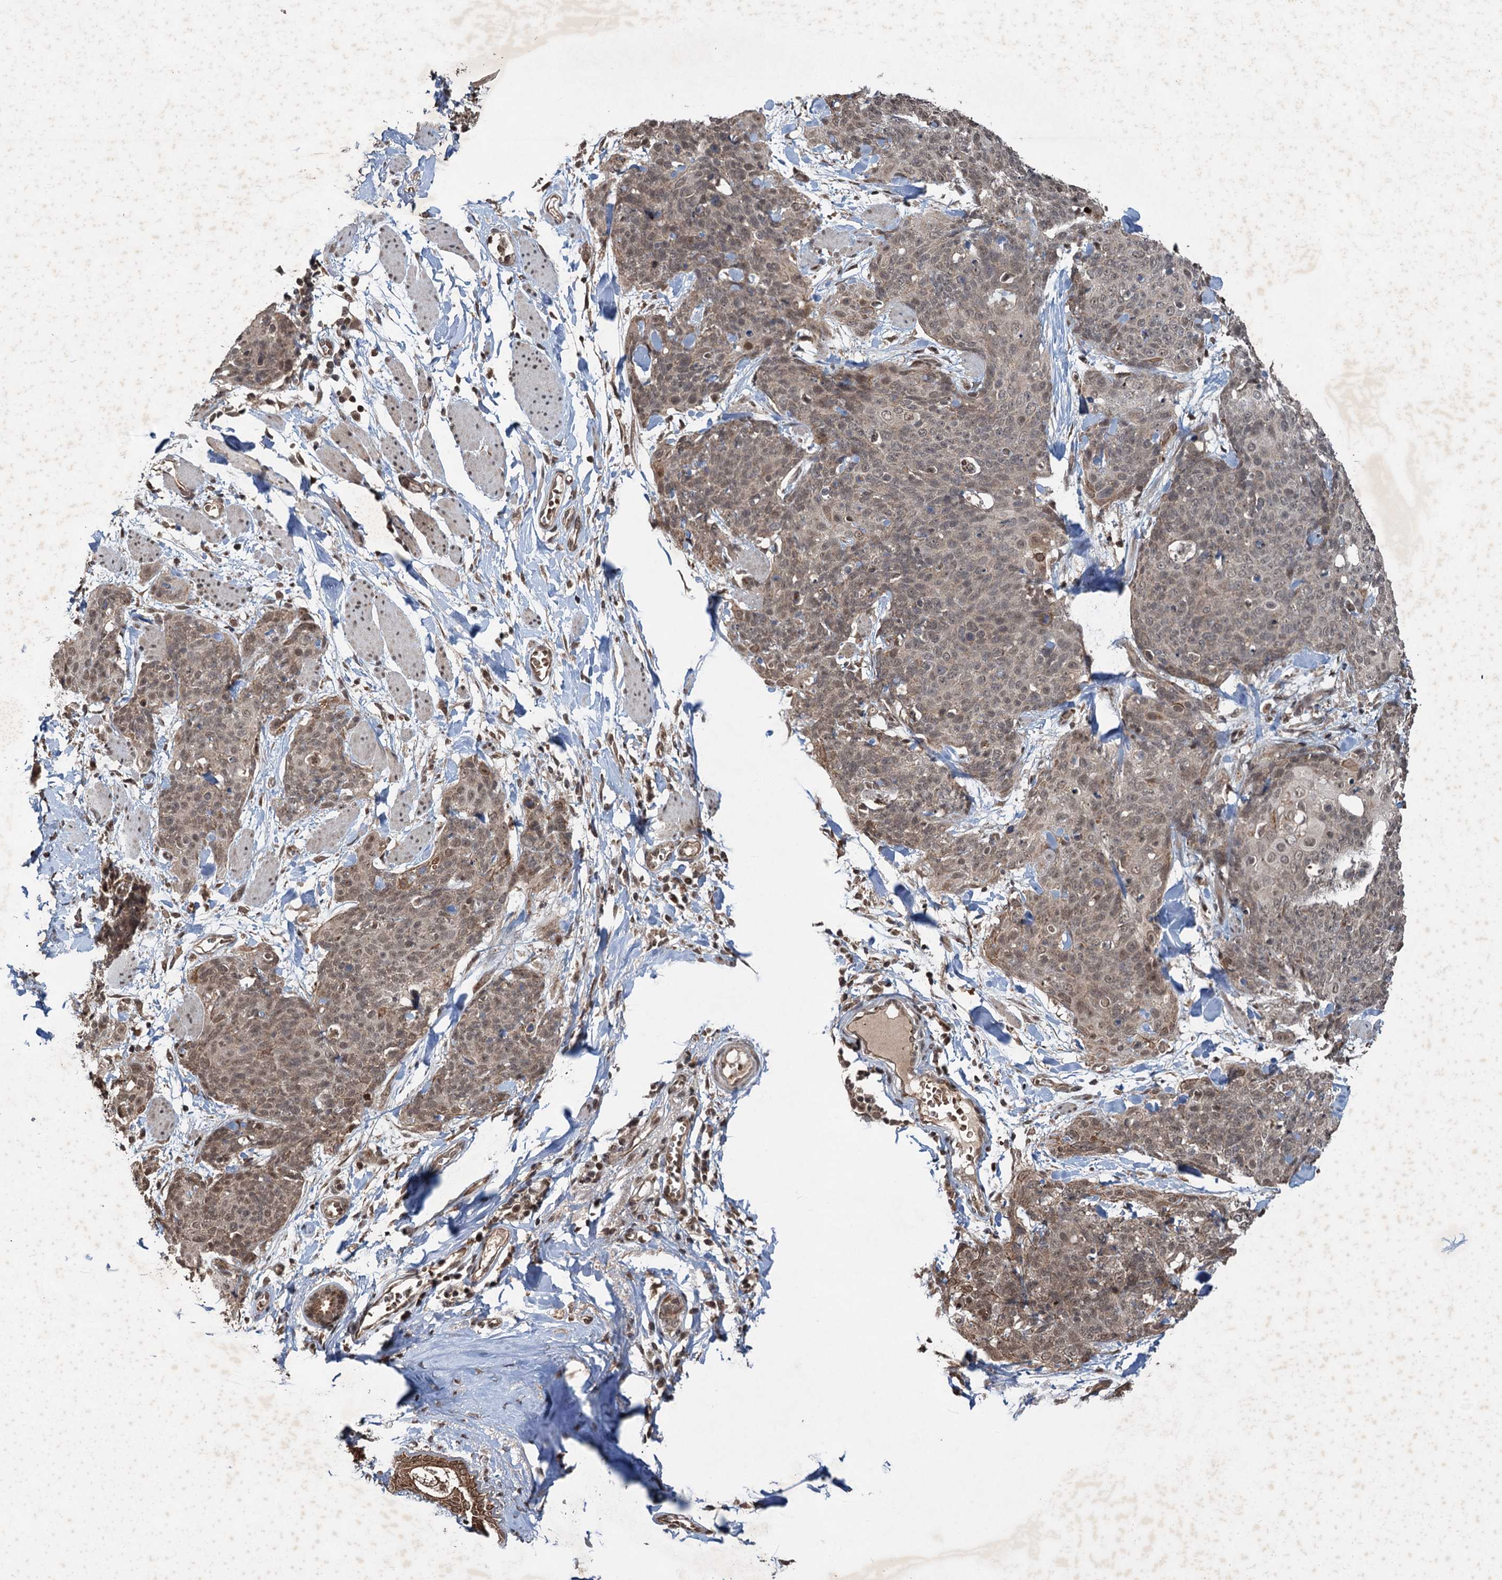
{"staining": {"intensity": "moderate", "quantity": "25%-75%", "location": "cytoplasmic/membranous,nuclear"}, "tissue": "skin cancer", "cell_type": "Tumor cells", "image_type": "cancer", "snomed": [{"axis": "morphology", "description": "Squamous cell carcinoma, NOS"}, {"axis": "topography", "description": "Skin"}, {"axis": "topography", "description": "Vulva"}], "caption": "IHC image of human skin cancer stained for a protein (brown), which demonstrates medium levels of moderate cytoplasmic/membranous and nuclear expression in approximately 25%-75% of tumor cells.", "gene": "REP15", "patient": {"sex": "female", "age": 85}}